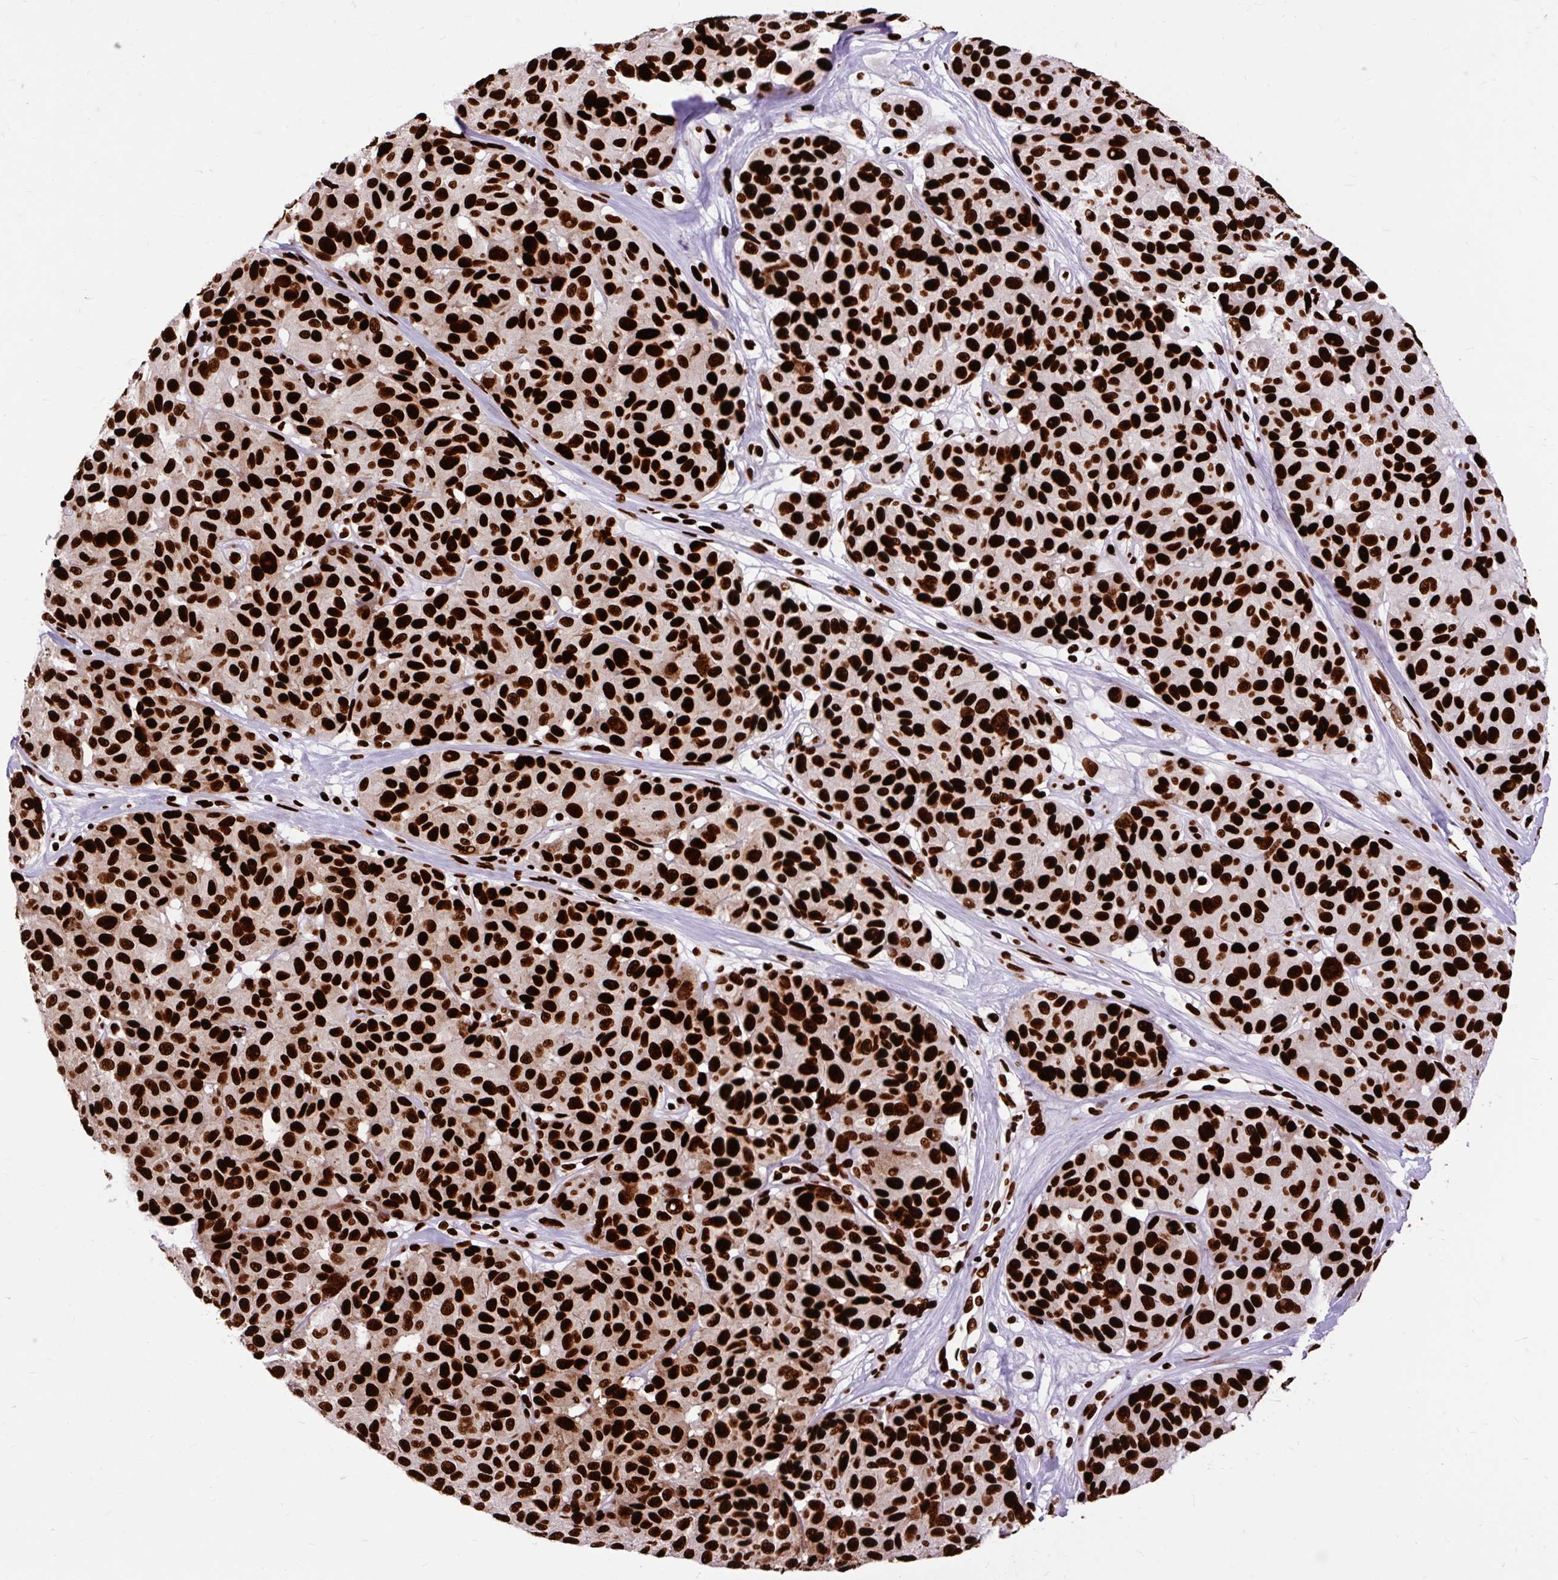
{"staining": {"intensity": "strong", "quantity": ">75%", "location": "nuclear"}, "tissue": "melanoma", "cell_type": "Tumor cells", "image_type": "cancer", "snomed": [{"axis": "morphology", "description": "Malignant melanoma, NOS"}, {"axis": "topography", "description": "Skin"}], "caption": "Protein analysis of malignant melanoma tissue displays strong nuclear expression in approximately >75% of tumor cells.", "gene": "FUS", "patient": {"sex": "female", "age": 66}}